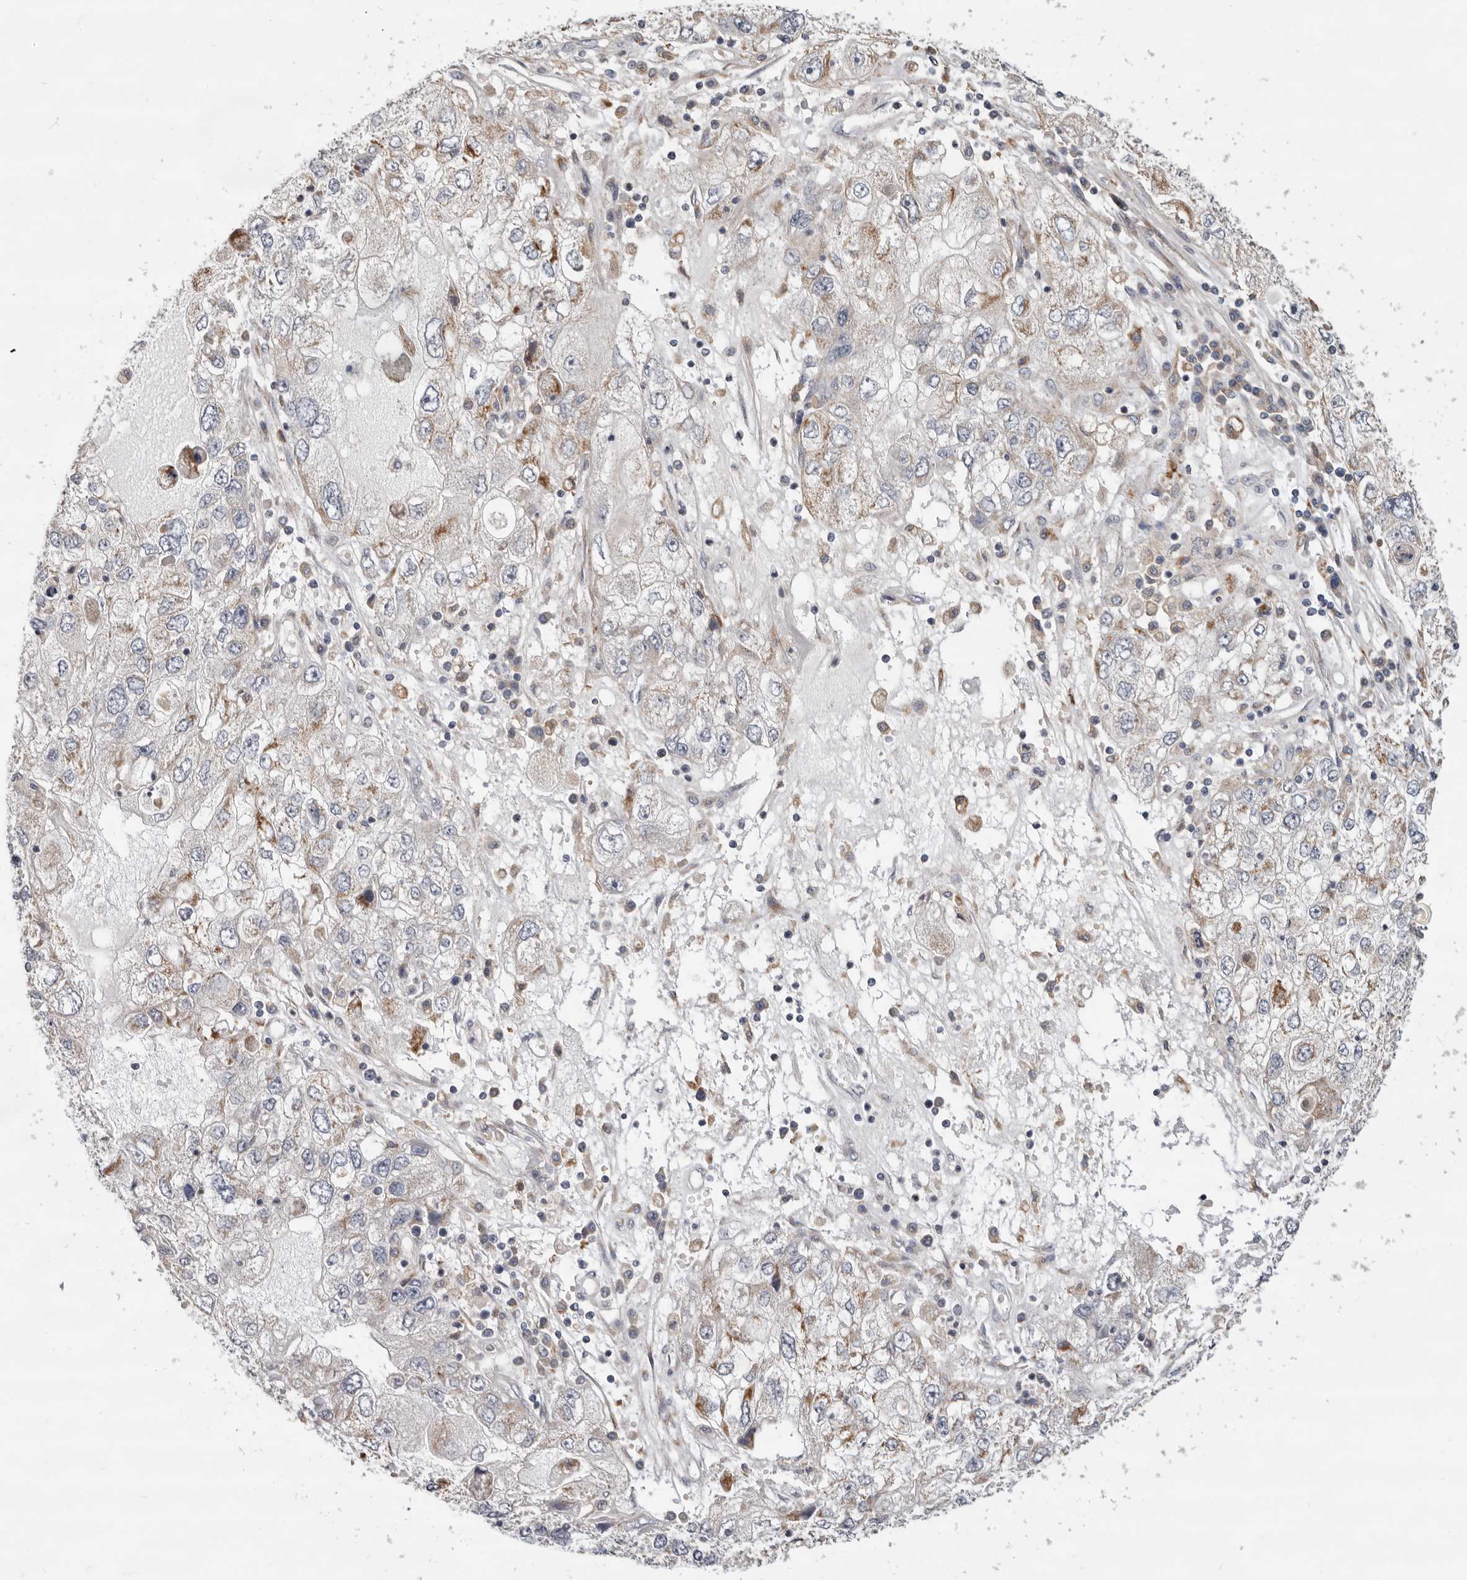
{"staining": {"intensity": "moderate", "quantity": "<25%", "location": "cytoplasmic/membranous"}, "tissue": "endometrial cancer", "cell_type": "Tumor cells", "image_type": "cancer", "snomed": [{"axis": "morphology", "description": "Adenocarcinoma, NOS"}, {"axis": "topography", "description": "Endometrium"}], "caption": "A brown stain shows moderate cytoplasmic/membranous positivity of a protein in human endometrial cancer tumor cells.", "gene": "TOR3A", "patient": {"sex": "female", "age": 49}}